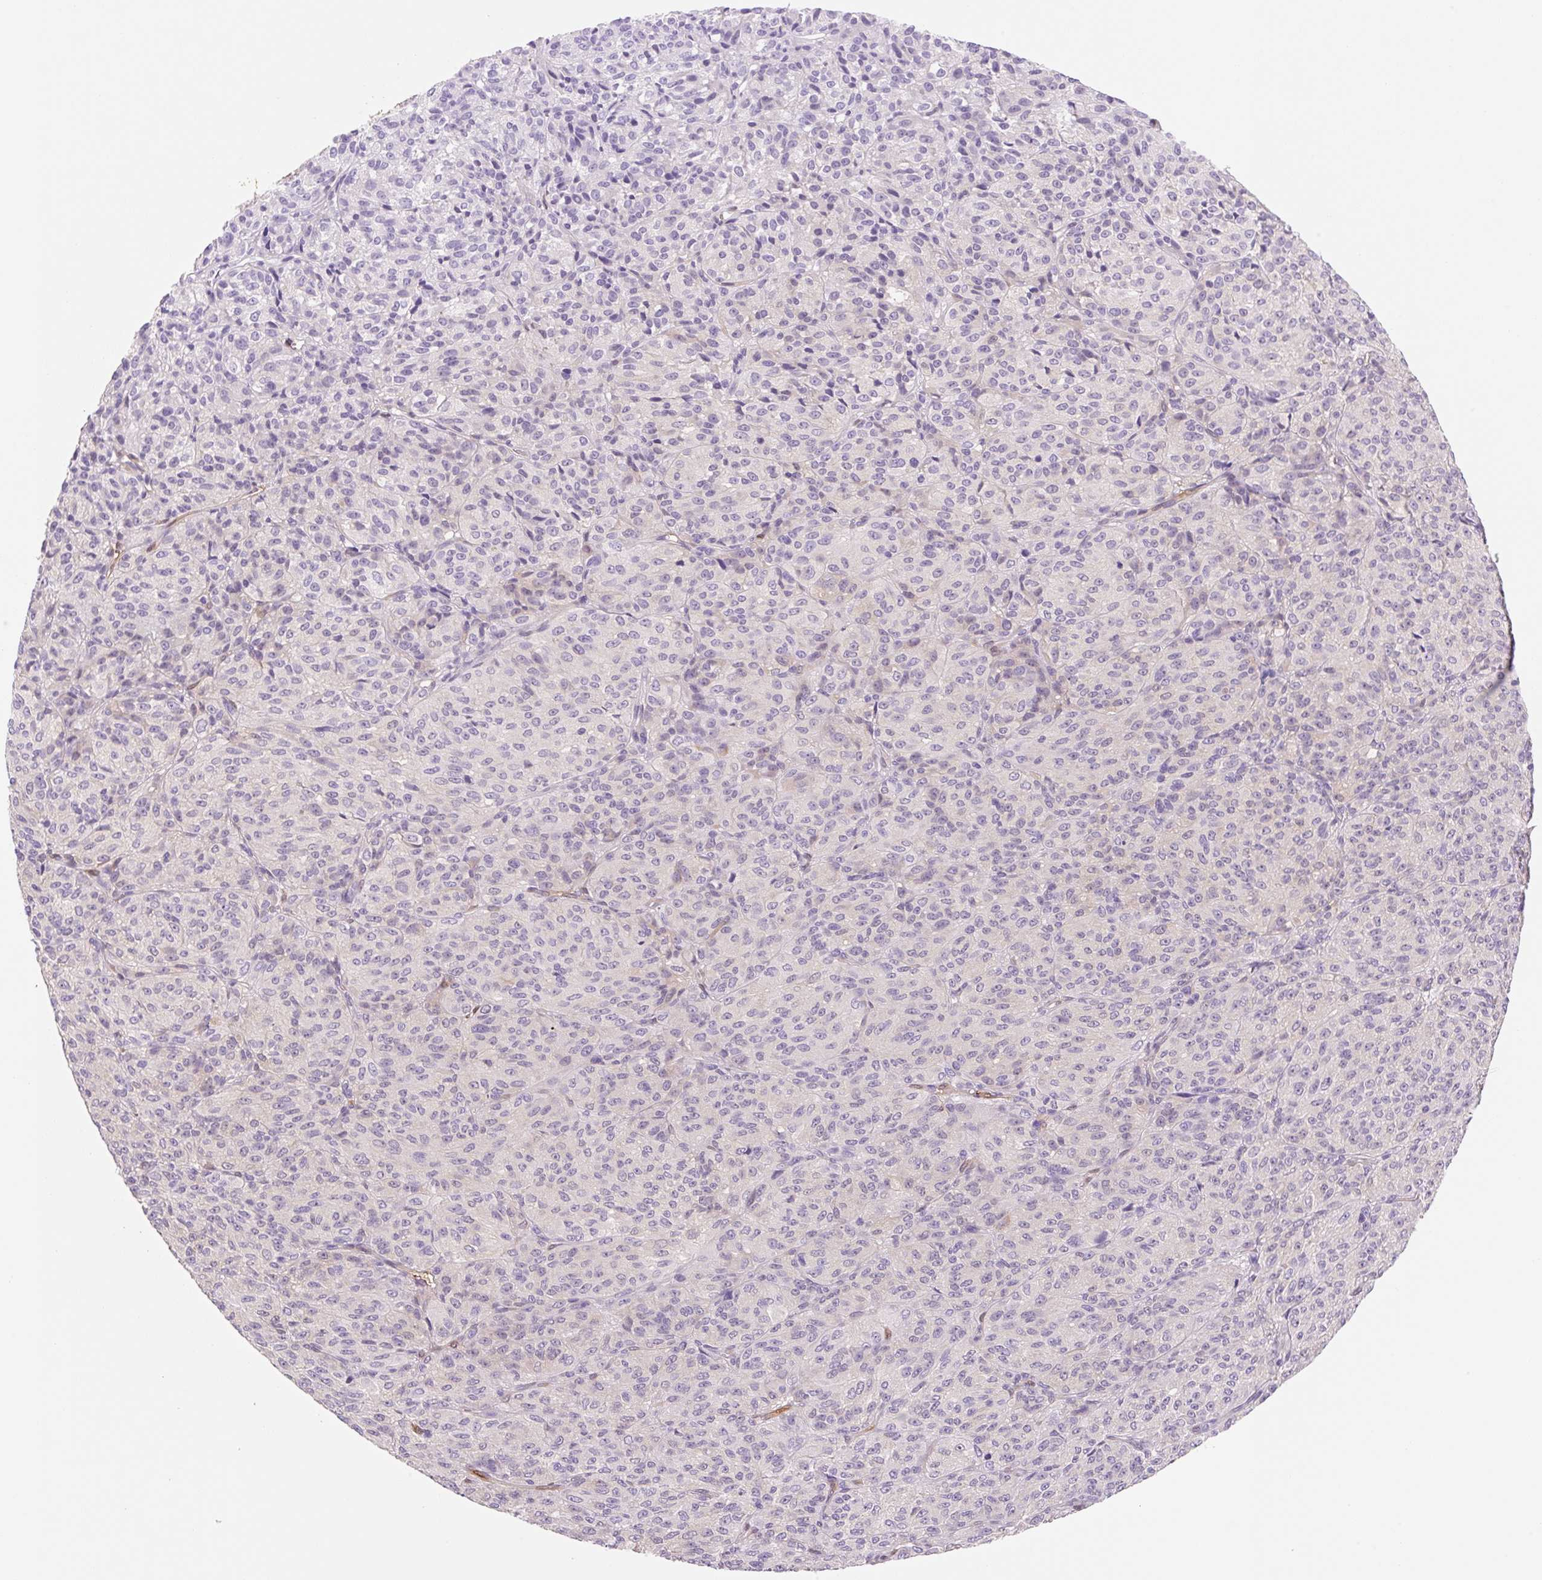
{"staining": {"intensity": "negative", "quantity": "none", "location": "none"}, "tissue": "melanoma", "cell_type": "Tumor cells", "image_type": "cancer", "snomed": [{"axis": "morphology", "description": "Malignant melanoma, Metastatic site"}, {"axis": "topography", "description": "Brain"}], "caption": "High power microscopy micrograph of an IHC photomicrograph of malignant melanoma (metastatic site), revealing no significant staining in tumor cells.", "gene": "FABP5", "patient": {"sex": "female", "age": 56}}